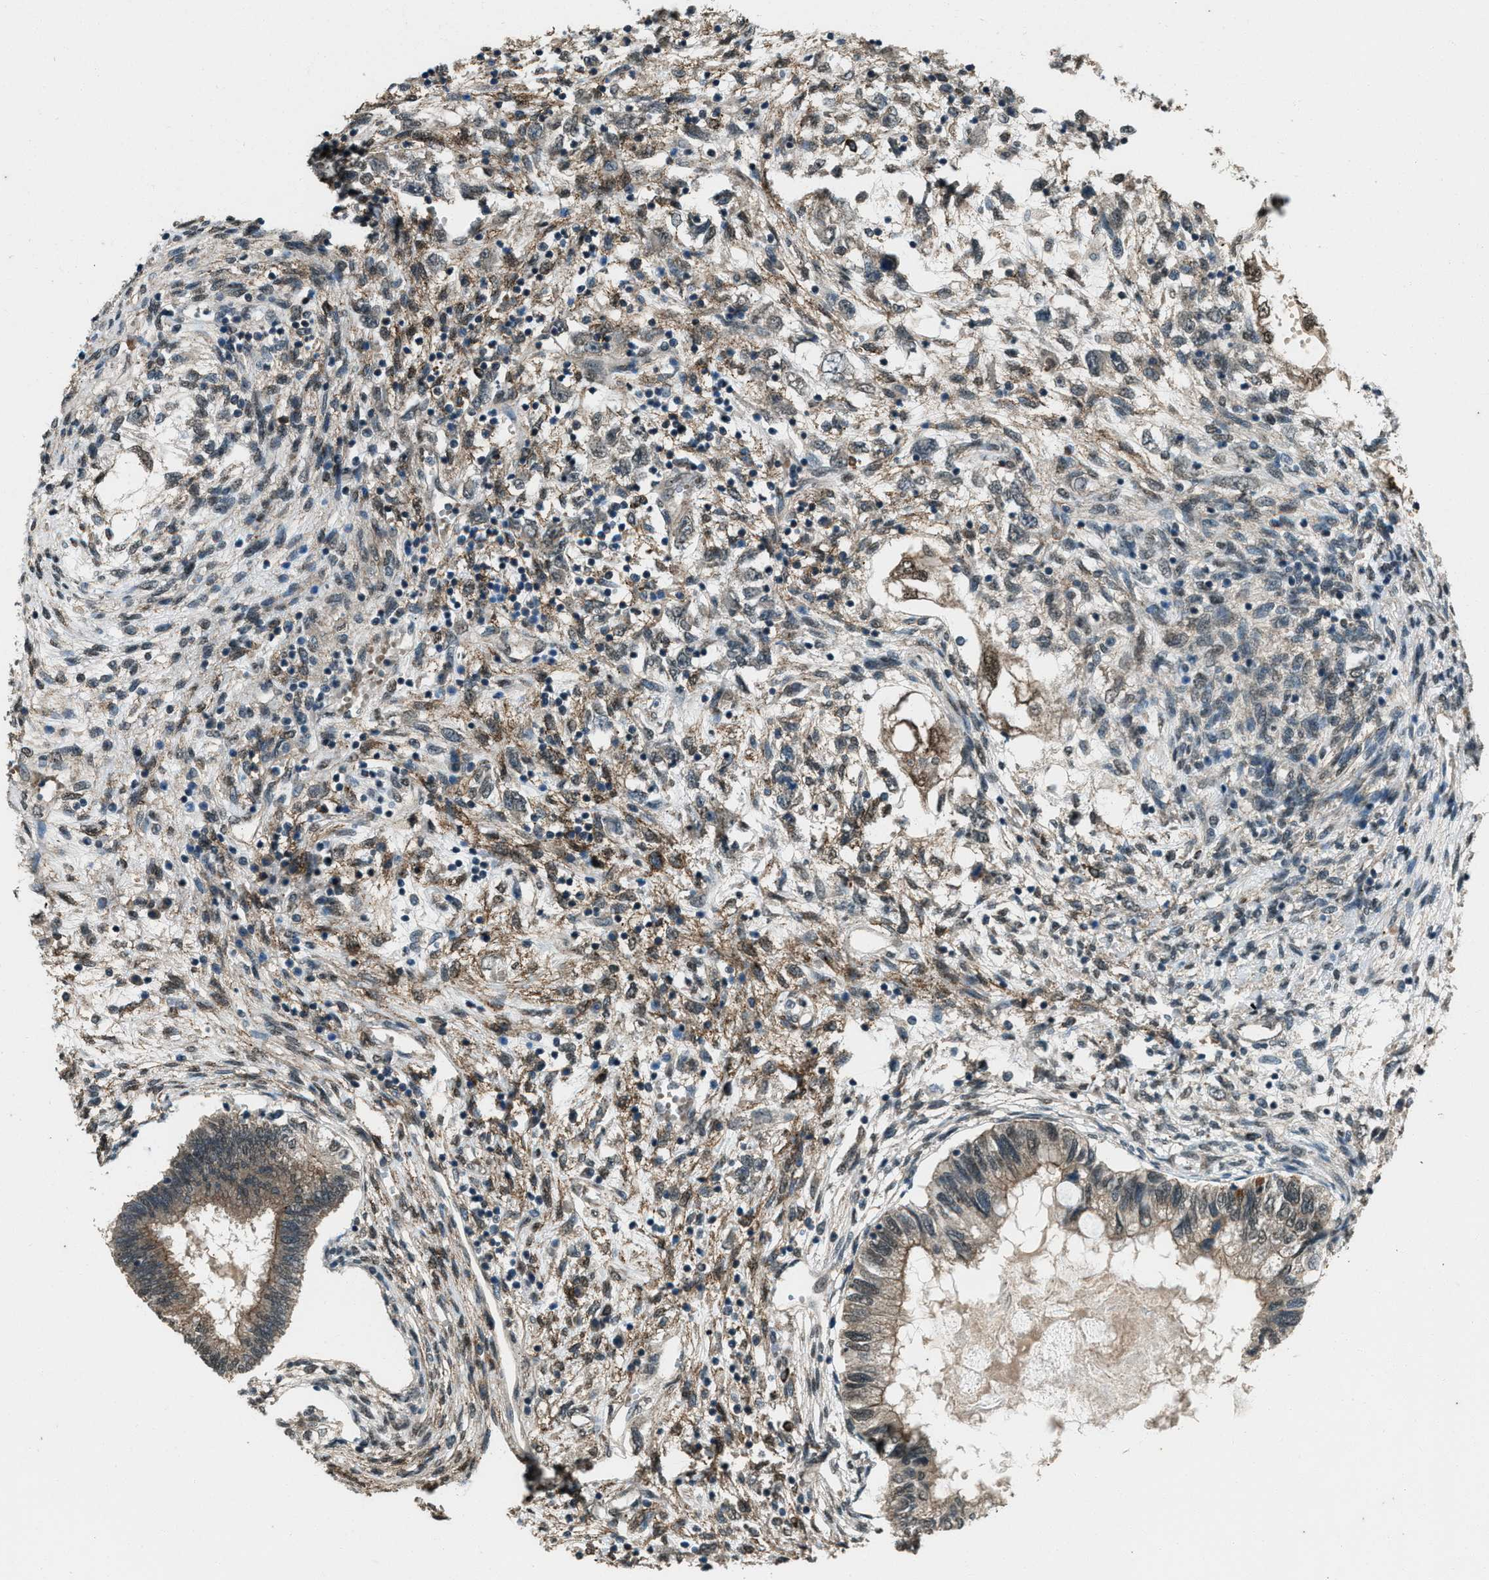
{"staining": {"intensity": "moderate", "quantity": ">75%", "location": "cytoplasmic/membranous"}, "tissue": "testis cancer", "cell_type": "Tumor cells", "image_type": "cancer", "snomed": [{"axis": "morphology", "description": "Seminoma, NOS"}, {"axis": "topography", "description": "Testis"}], "caption": "Seminoma (testis) tissue displays moderate cytoplasmic/membranous staining in about >75% of tumor cells, visualized by immunohistochemistry.", "gene": "SVIL", "patient": {"sex": "male", "age": 28}}